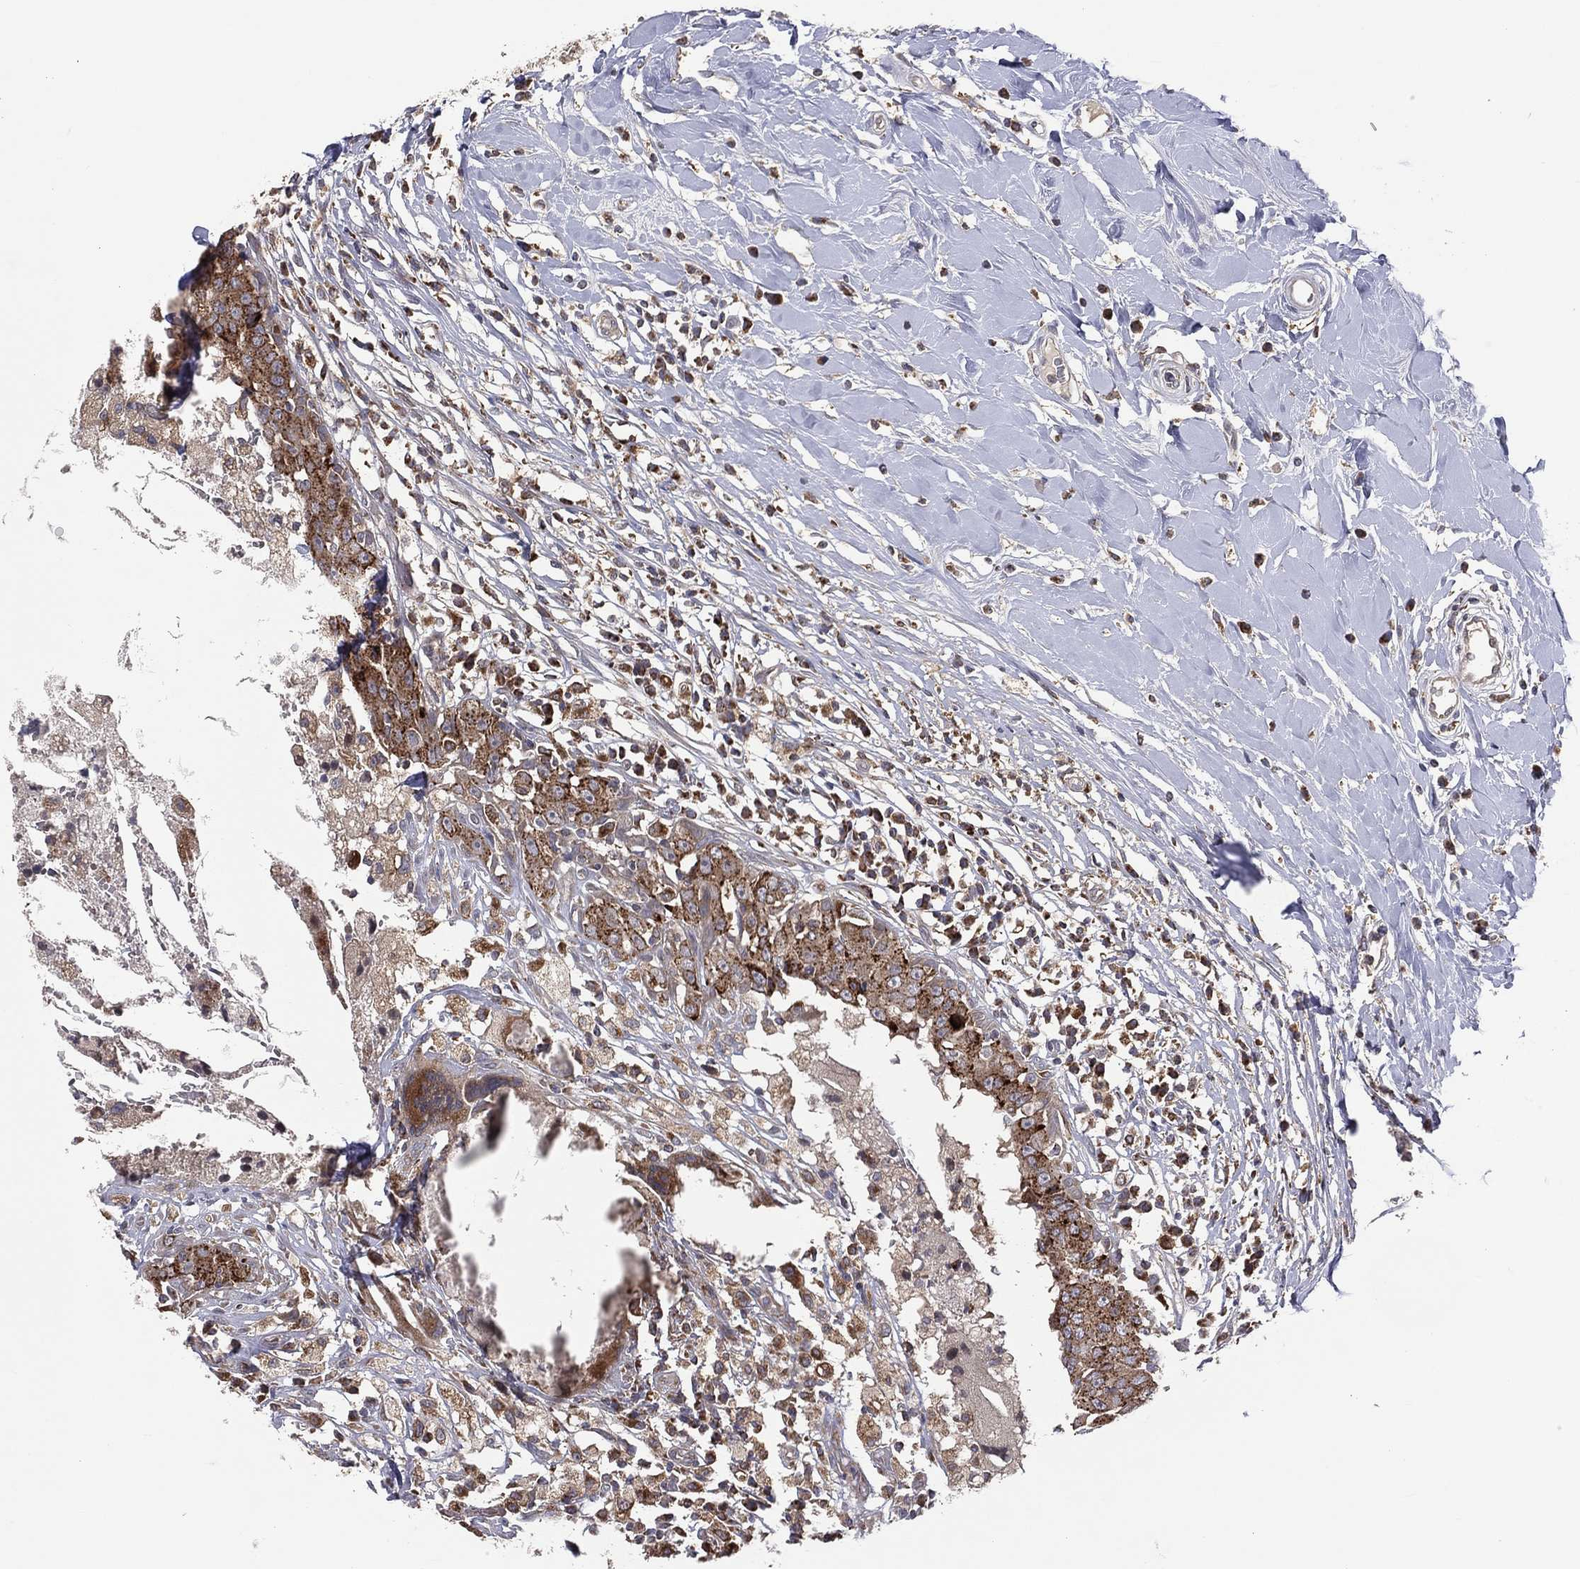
{"staining": {"intensity": "strong", "quantity": ">75%", "location": "cytoplasmic/membranous"}, "tissue": "breast cancer", "cell_type": "Tumor cells", "image_type": "cancer", "snomed": [{"axis": "morphology", "description": "Duct carcinoma"}, {"axis": "topography", "description": "Breast"}], "caption": "Protein positivity by immunohistochemistry (IHC) shows strong cytoplasmic/membranous positivity in approximately >75% of tumor cells in breast cancer. (Stains: DAB in brown, nuclei in blue, Microscopy: brightfield microscopy at high magnification).", "gene": "STARD3", "patient": {"sex": "female", "age": 27}}